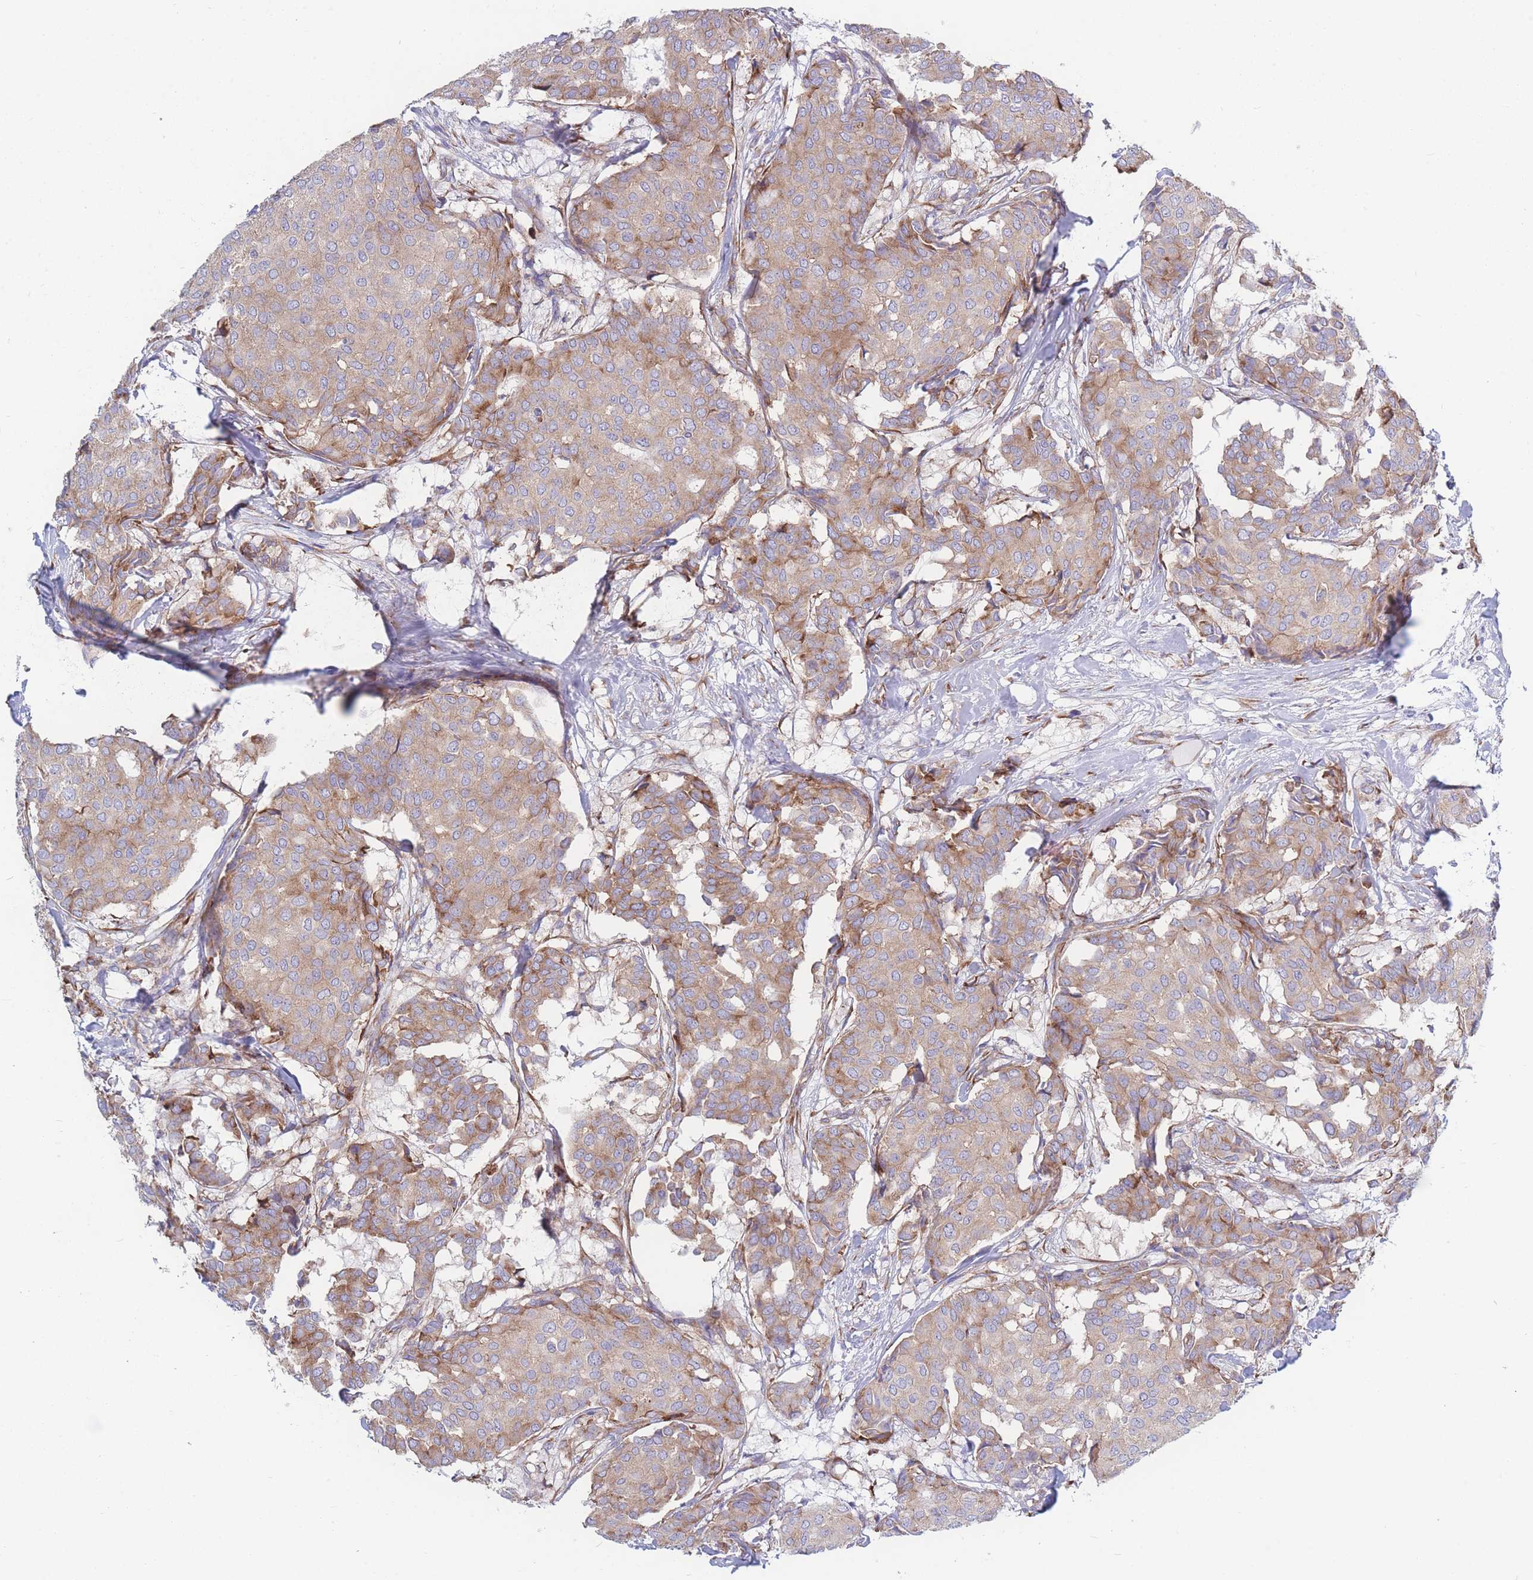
{"staining": {"intensity": "moderate", "quantity": "25%-75%", "location": "cytoplasmic/membranous"}, "tissue": "breast cancer", "cell_type": "Tumor cells", "image_type": "cancer", "snomed": [{"axis": "morphology", "description": "Duct carcinoma"}, {"axis": "topography", "description": "Breast"}], "caption": "Immunohistochemical staining of human breast infiltrating ductal carcinoma exhibits medium levels of moderate cytoplasmic/membranous protein positivity in about 25%-75% of tumor cells. (Brightfield microscopy of DAB IHC at high magnification).", "gene": "RPL8", "patient": {"sex": "female", "age": 75}}